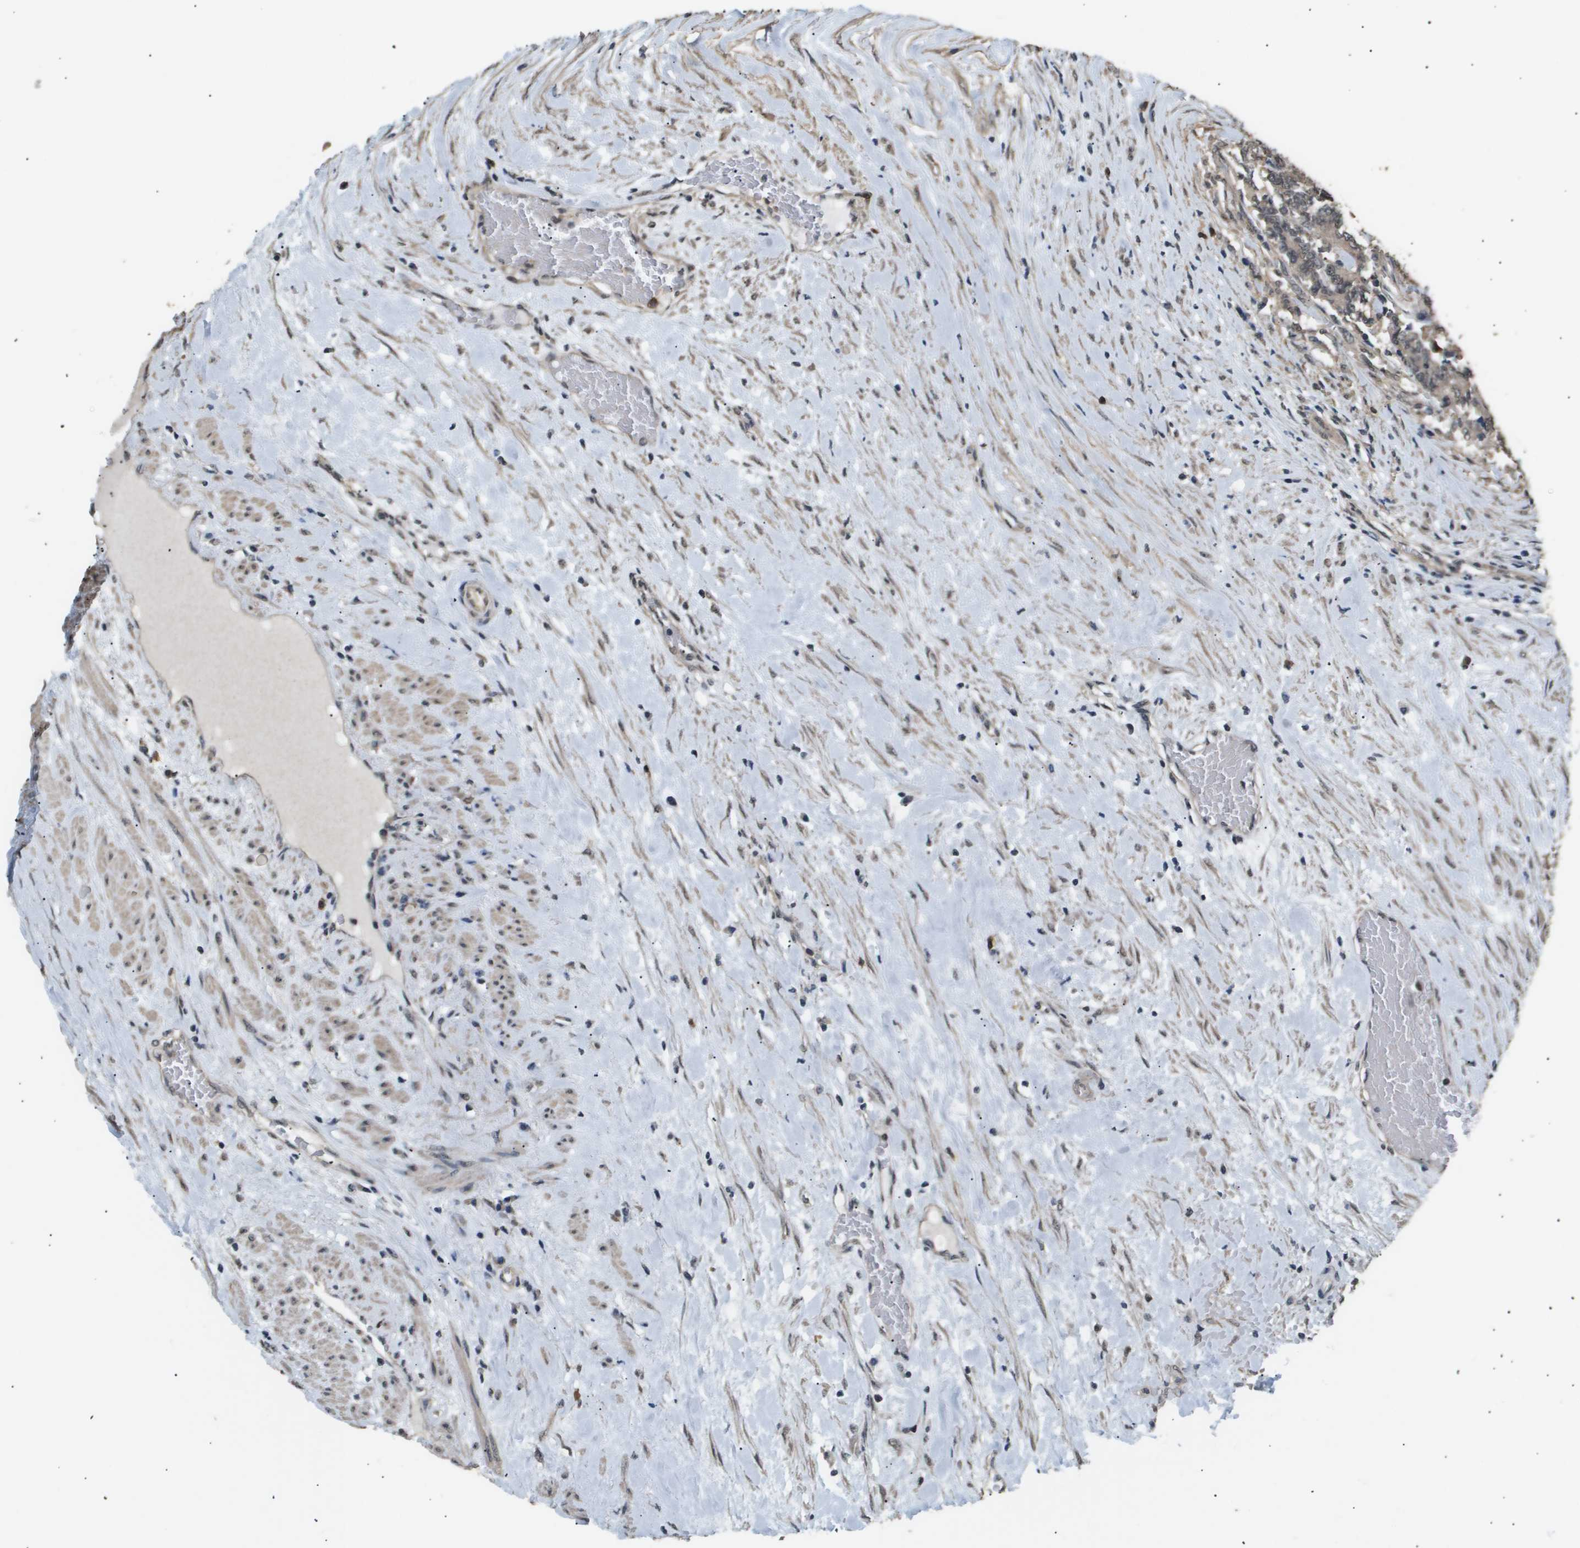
{"staining": {"intensity": "weak", "quantity": ">75%", "location": "cytoplasmic/membranous"}, "tissue": "prostate cancer", "cell_type": "Tumor cells", "image_type": "cancer", "snomed": [{"axis": "morphology", "description": "Normal tissue, NOS"}, {"axis": "morphology", "description": "Adenocarcinoma, High grade"}, {"axis": "topography", "description": "Prostate"}, {"axis": "topography", "description": "Seminal veicle"}], "caption": "Immunohistochemical staining of human high-grade adenocarcinoma (prostate) demonstrates low levels of weak cytoplasmic/membranous protein expression in about >75% of tumor cells. (DAB IHC with brightfield microscopy, high magnification).", "gene": "ING1", "patient": {"sex": "male", "age": 55}}